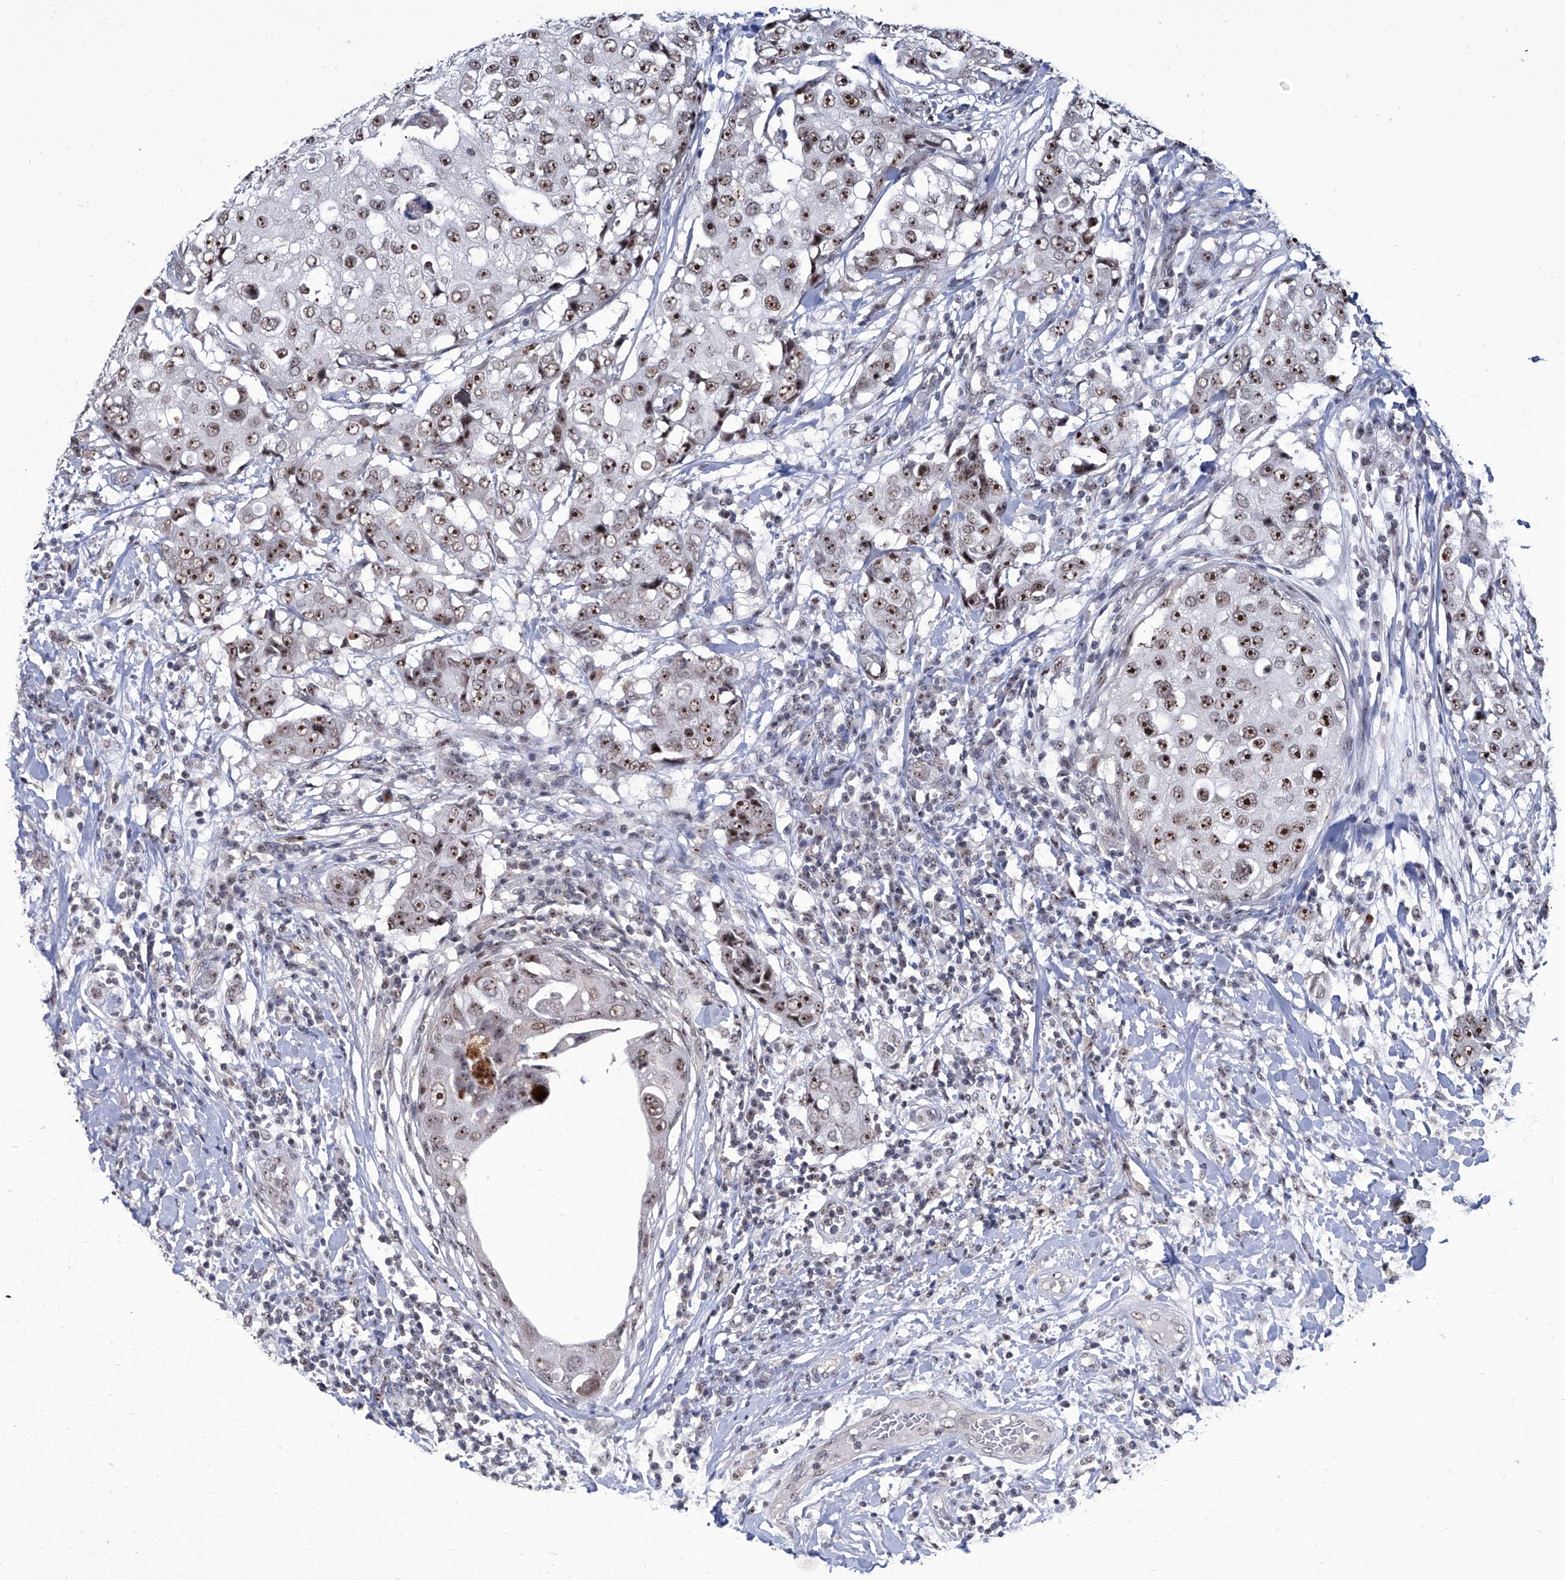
{"staining": {"intensity": "strong", "quantity": ">75%", "location": "nuclear"}, "tissue": "breast cancer", "cell_type": "Tumor cells", "image_type": "cancer", "snomed": [{"axis": "morphology", "description": "Duct carcinoma"}, {"axis": "topography", "description": "Breast"}], "caption": "Breast invasive ductal carcinoma stained with a brown dye demonstrates strong nuclear positive staining in approximately >75% of tumor cells.", "gene": "CMTR1", "patient": {"sex": "female", "age": 27}}